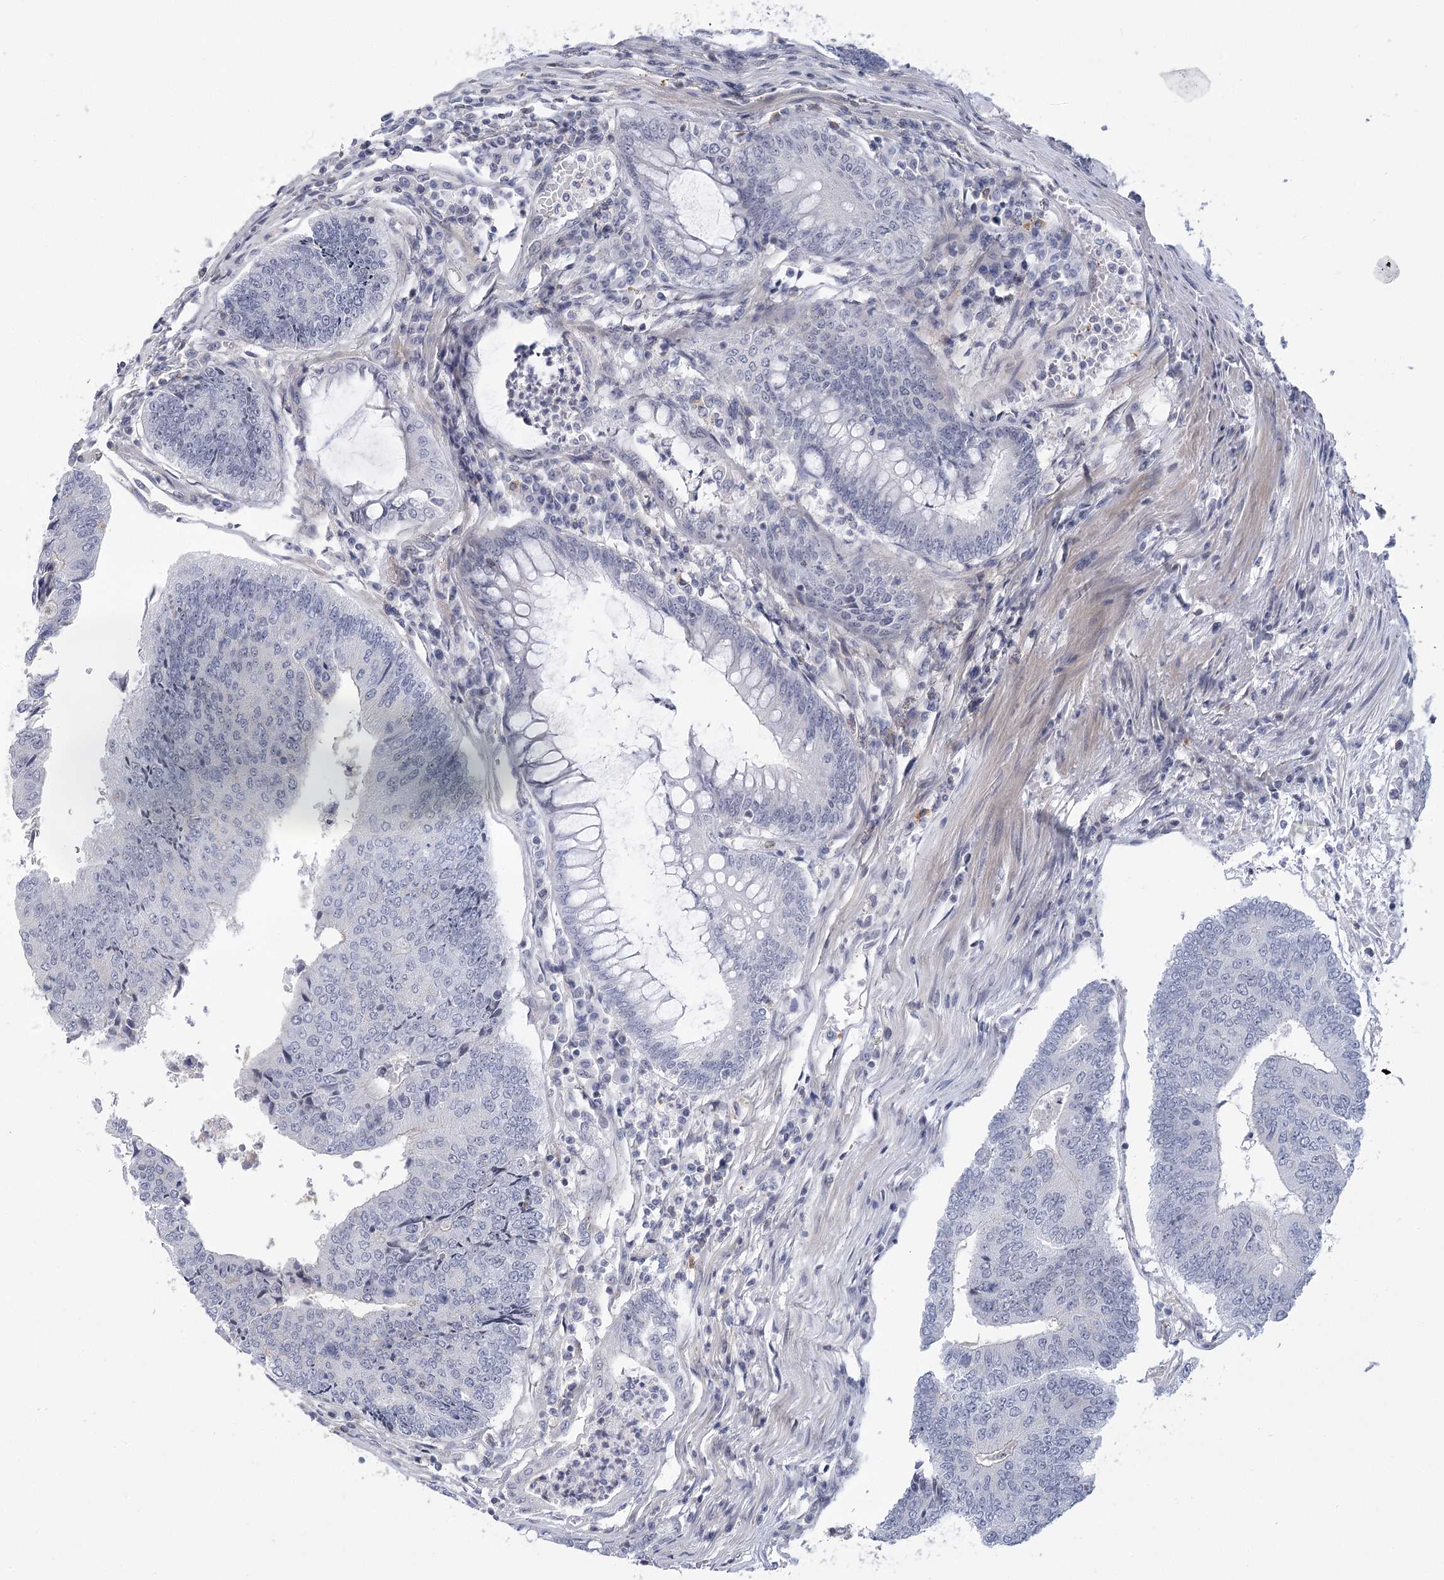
{"staining": {"intensity": "negative", "quantity": "none", "location": "none"}, "tissue": "colorectal cancer", "cell_type": "Tumor cells", "image_type": "cancer", "snomed": [{"axis": "morphology", "description": "Adenocarcinoma, NOS"}, {"axis": "topography", "description": "Colon"}], "caption": "A histopathology image of colorectal cancer stained for a protein reveals no brown staining in tumor cells. The staining was performed using DAB to visualize the protein expression in brown, while the nuclei were stained in blue with hematoxylin (Magnification: 20x).", "gene": "FAM76B", "patient": {"sex": "female", "age": 67}}